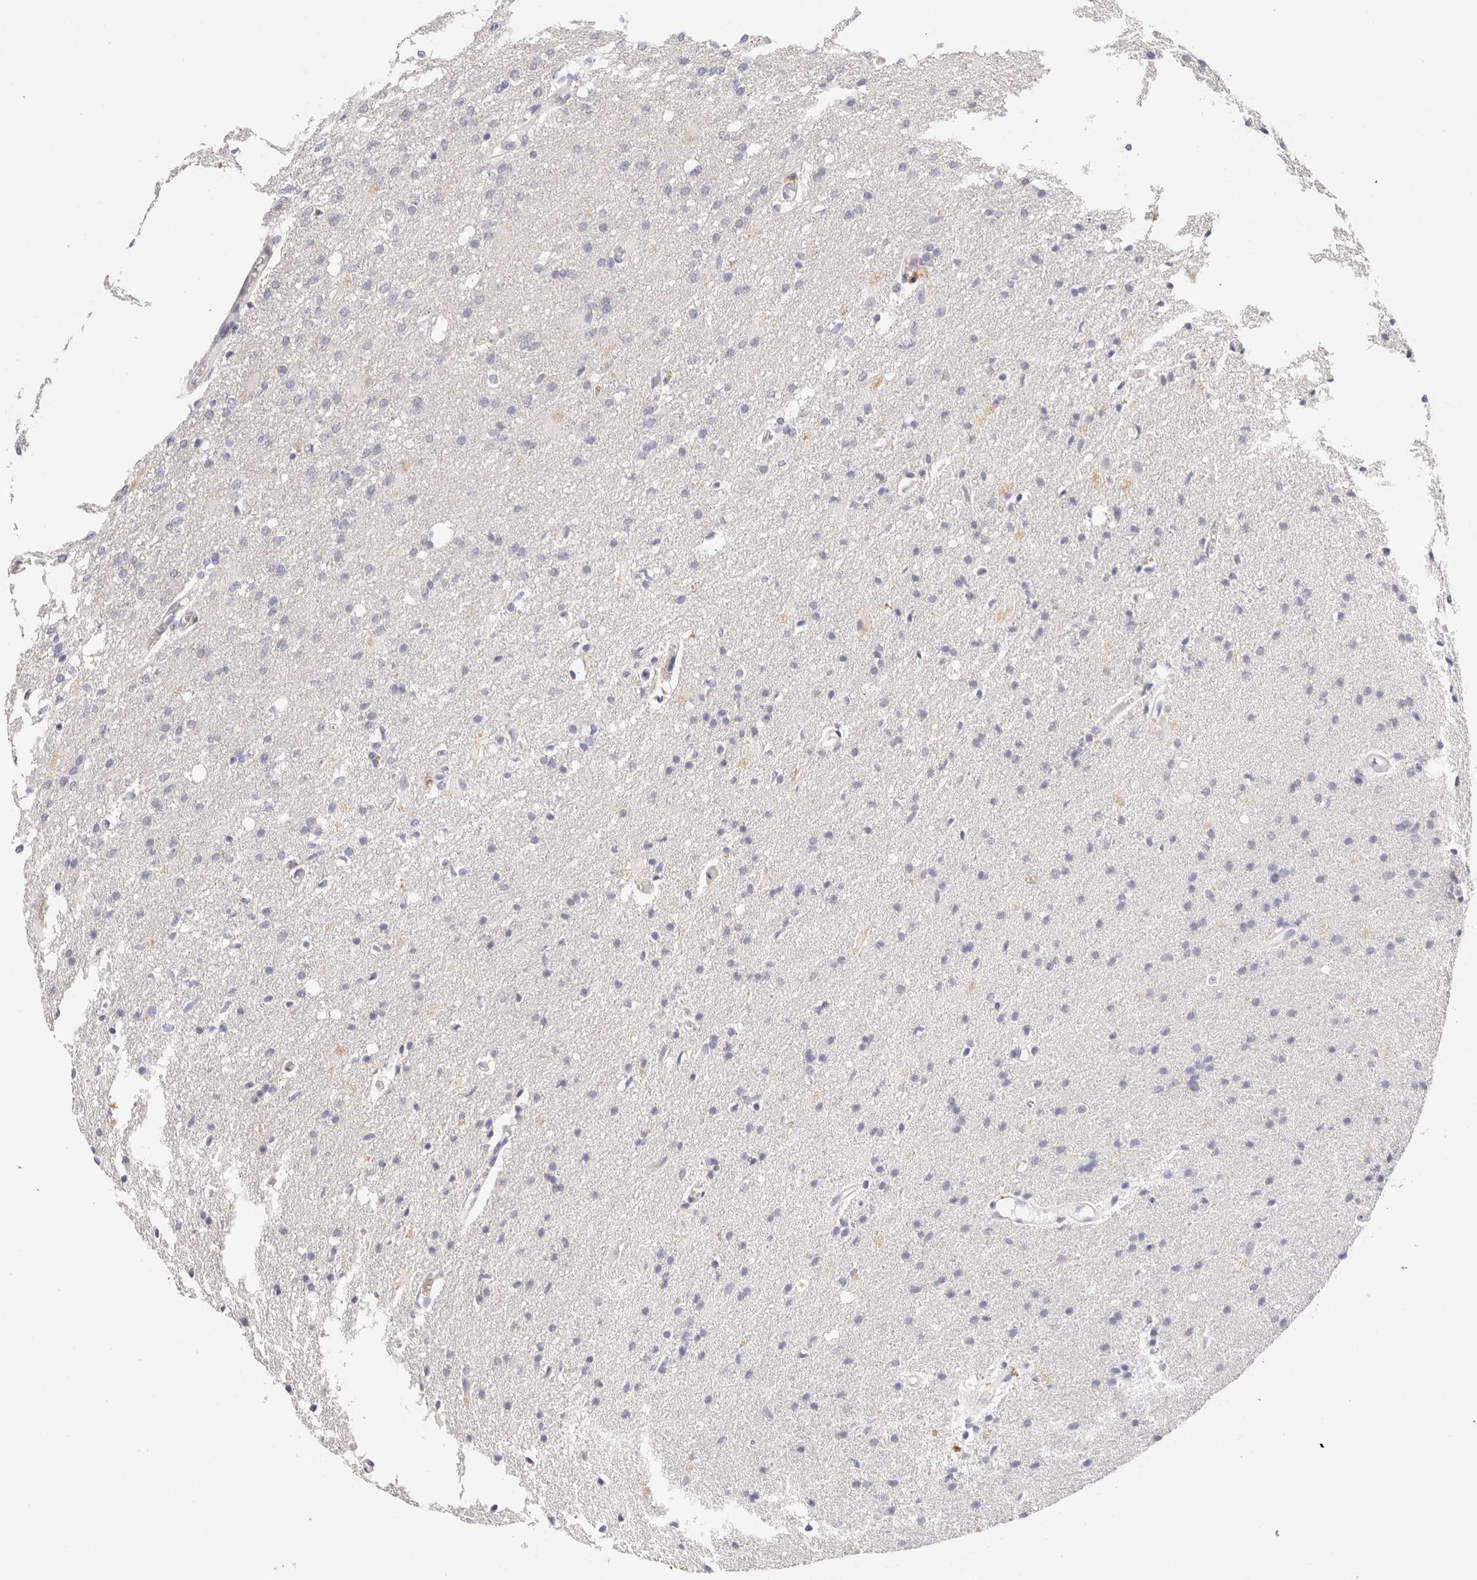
{"staining": {"intensity": "negative", "quantity": "none", "location": "none"}, "tissue": "glioma", "cell_type": "Tumor cells", "image_type": "cancer", "snomed": [{"axis": "morphology", "description": "Normal tissue, NOS"}, {"axis": "morphology", "description": "Glioma, malignant, High grade"}, {"axis": "topography", "description": "Cerebral cortex"}], "caption": "This histopathology image is of malignant glioma (high-grade) stained with IHC to label a protein in brown with the nuclei are counter-stained blue. There is no positivity in tumor cells.", "gene": "SCGB2A2", "patient": {"sex": "male", "age": 77}}